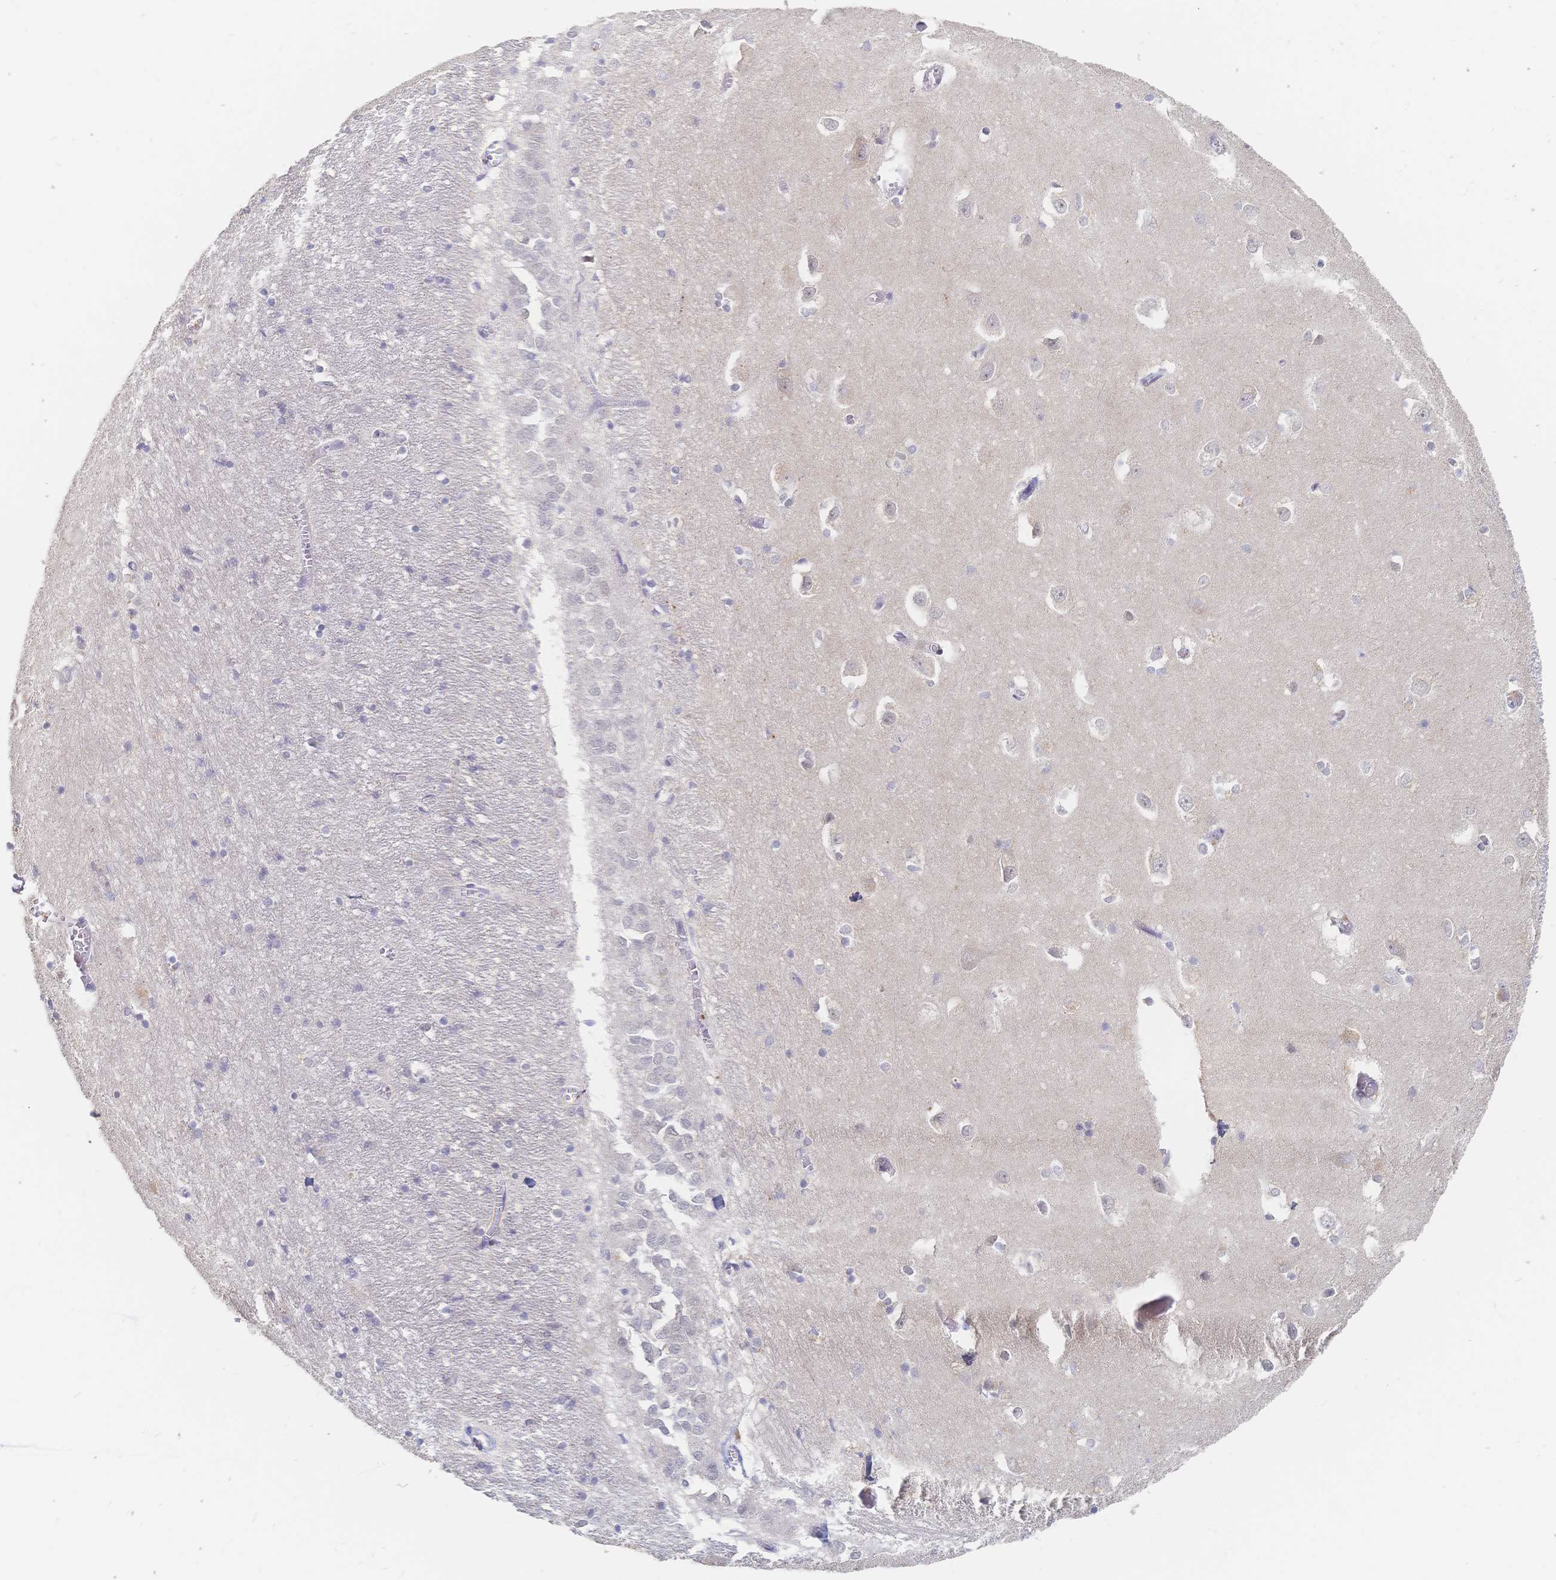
{"staining": {"intensity": "negative", "quantity": "none", "location": "none"}, "tissue": "caudate", "cell_type": "Glial cells", "image_type": "normal", "snomed": [{"axis": "morphology", "description": "Normal tissue, NOS"}, {"axis": "topography", "description": "Lateral ventricle wall"}, {"axis": "topography", "description": "Hippocampus"}], "caption": "Glial cells show no significant protein staining in benign caudate.", "gene": "LRP5", "patient": {"sex": "female", "age": 63}}